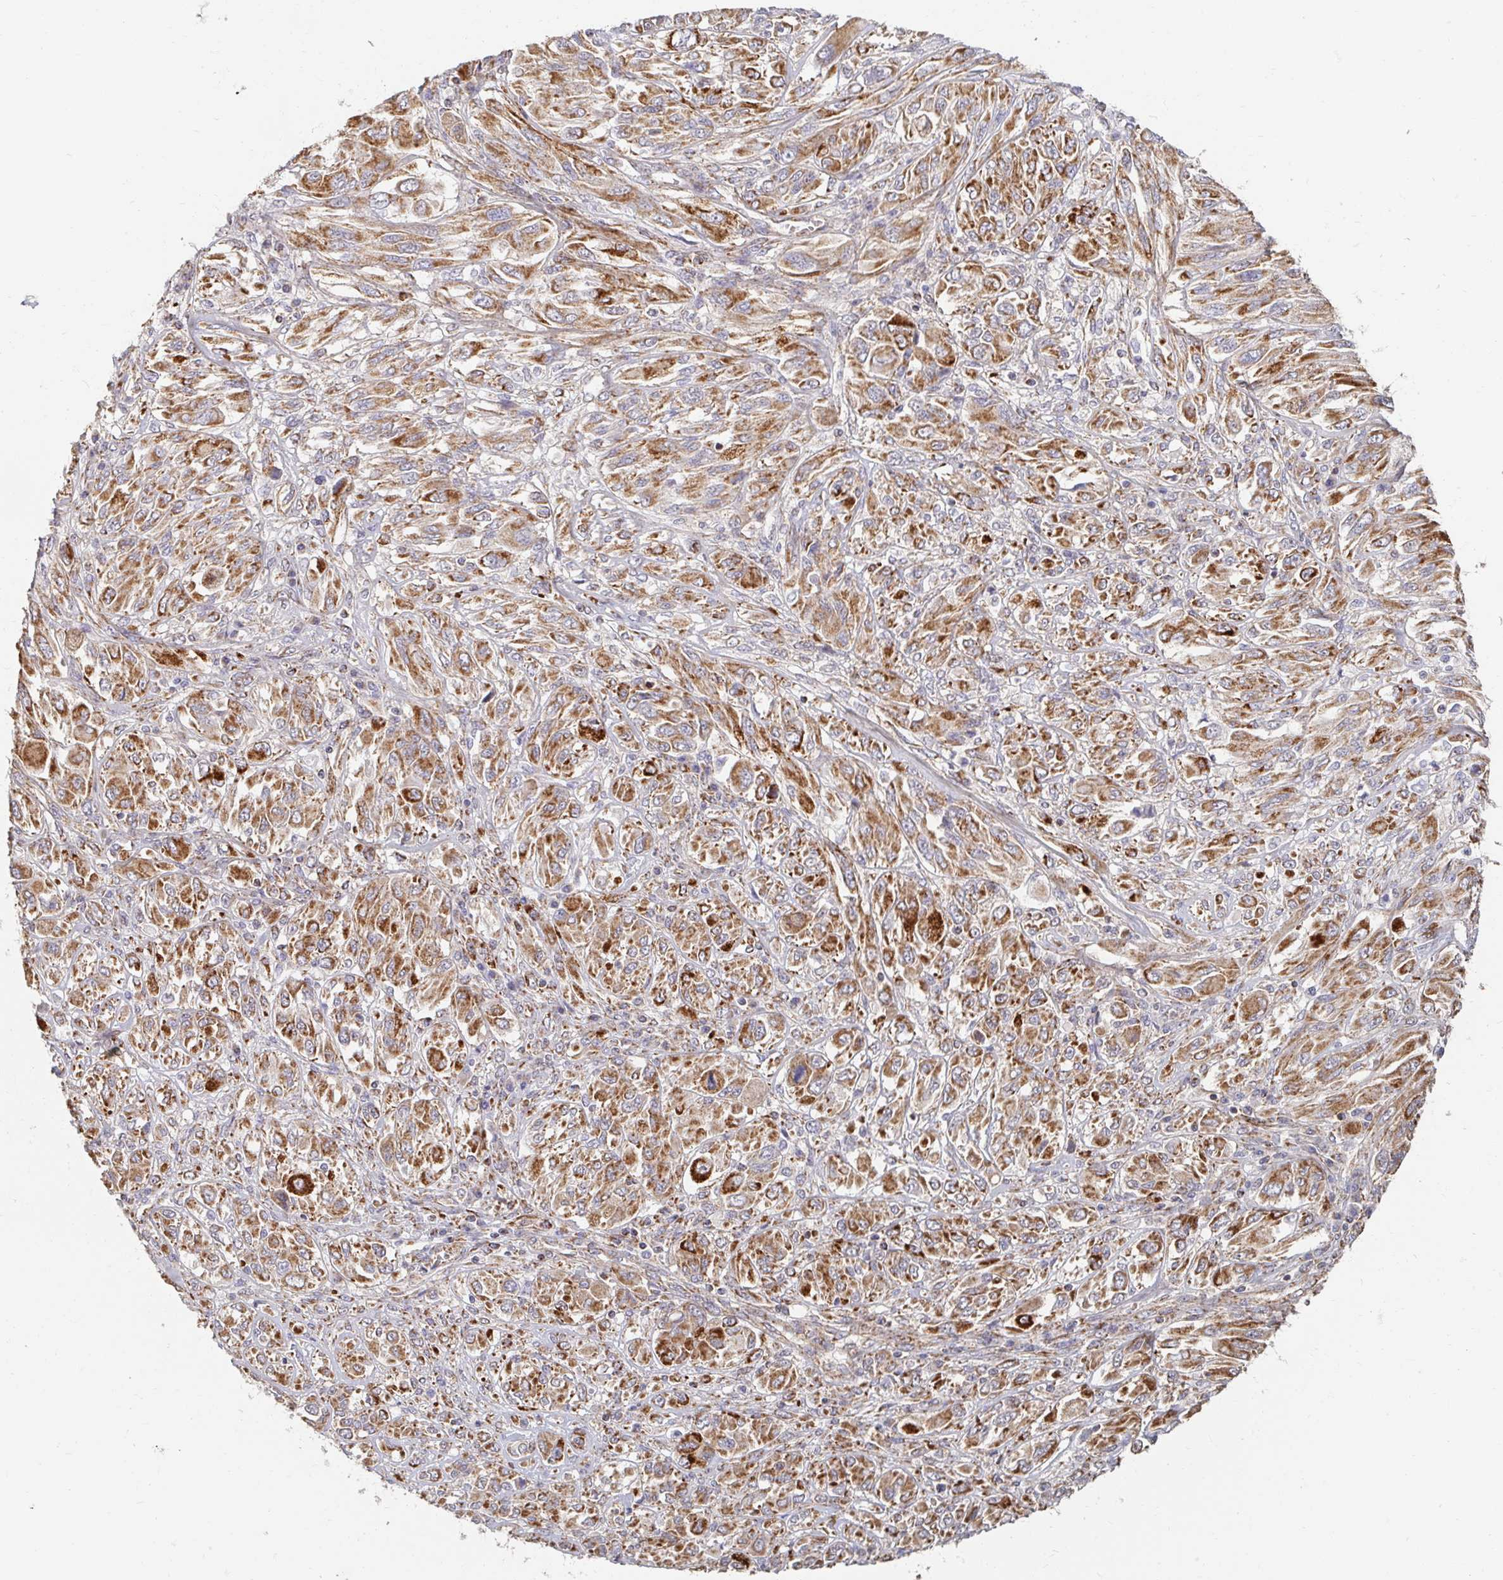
{"staining": {"intensity": "moderate", "quantity": ">75%", "location": "cytoplasmic/membranous"}, "tissue": "melanoma", "cell_type": "Tumor cells", "image_type": "cancer", "snomed": [{"axis": "morphology", "description": "Malignant melanoma, NOS"}, {"axis": "topography", "description": "Skin"}], "caption": "This is an image of IHC staining of malignant melanoma, which shows moderate staining in the cytoplasmic/membranous of tumor cells.", "gene": "MAVS", "patient": {"sex": "female", "age": 91}}